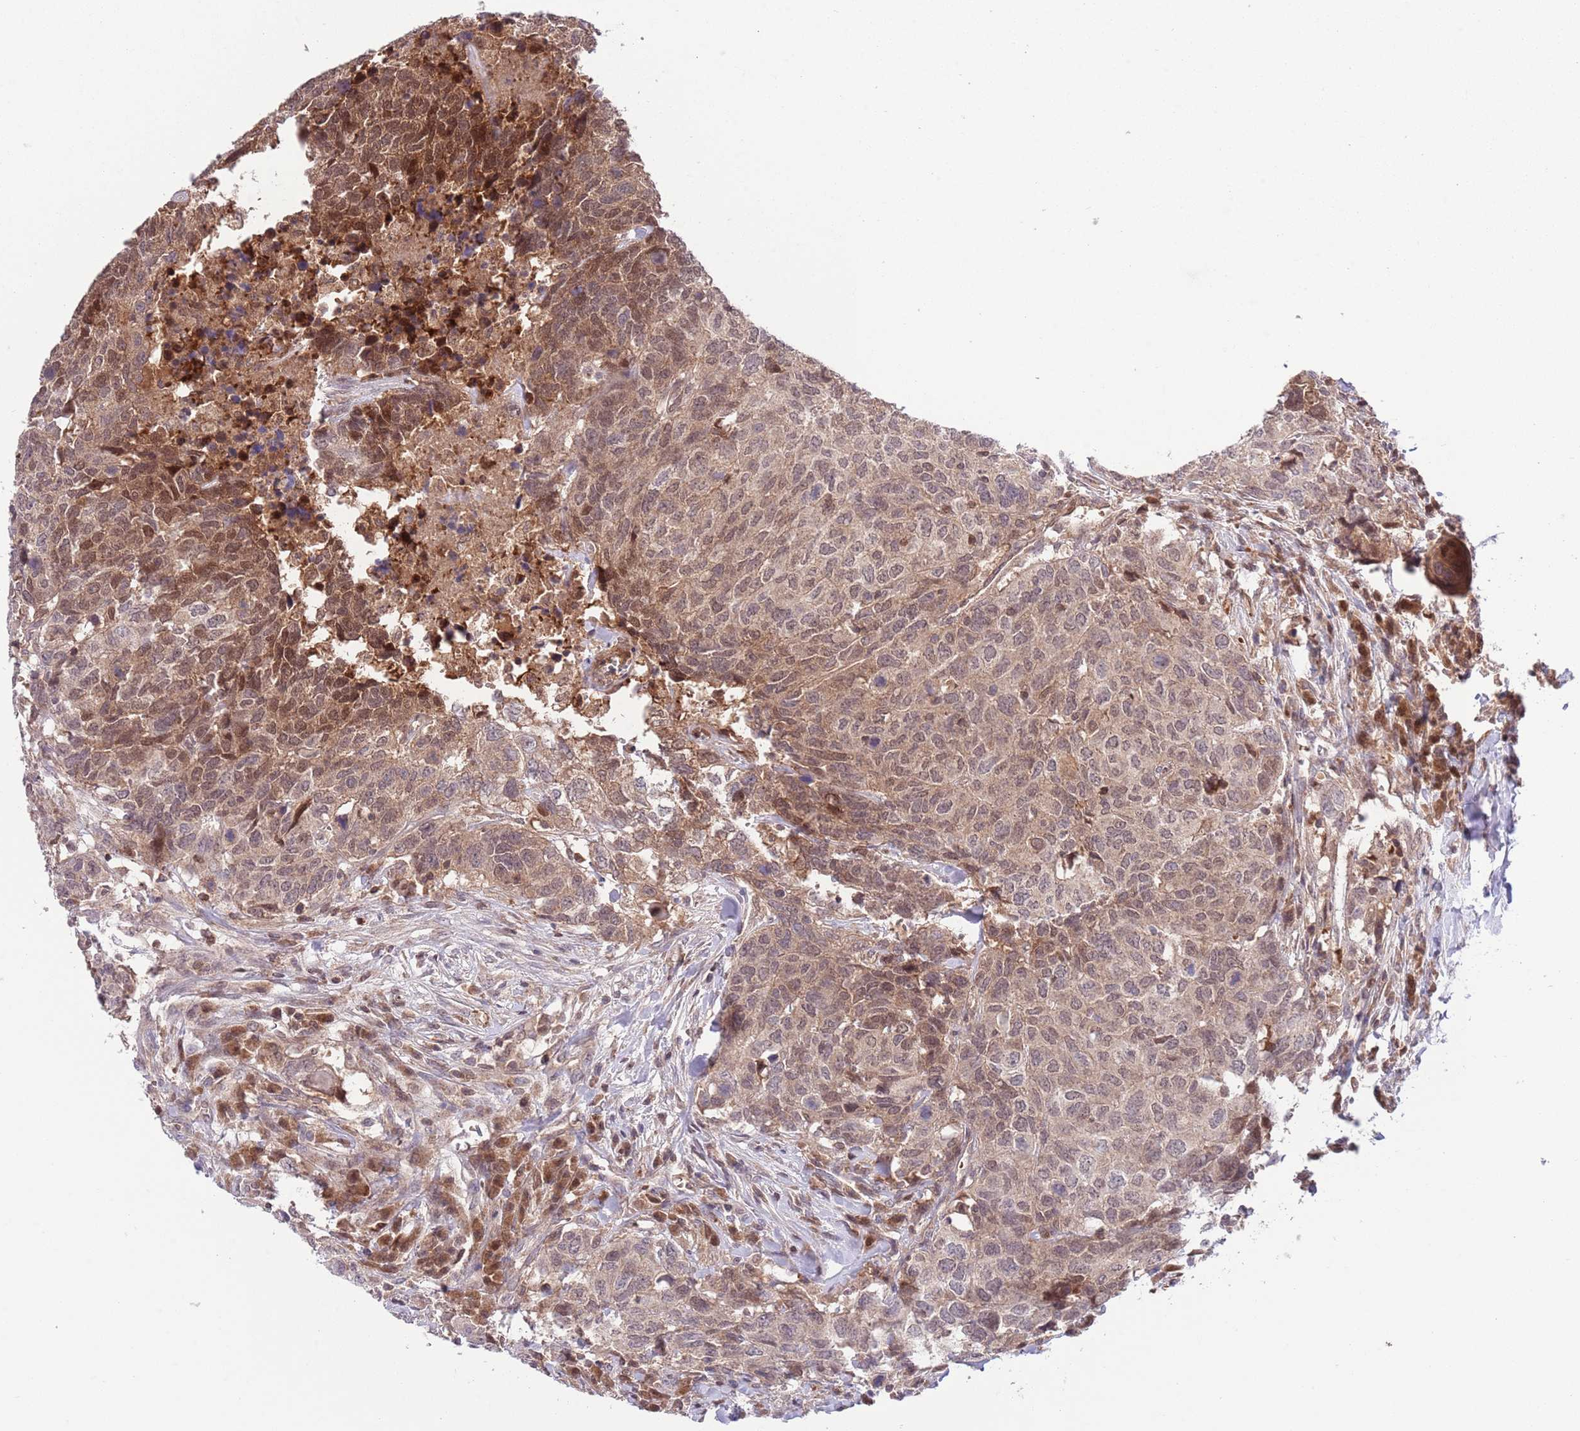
{"staining": {"intensity": "moderate", "quantity": ">75%", "location": "cytoplasmic/membranous,nuclear"}, "tissue": "head and neck cancer", "cell_type": "Tumor cells", "image_type": "cancer", "snomed": [{"axis": "morphology", "description": "Normal tissue, NOS"}, {"axis": "morphology", "description": "Squamous cell carcinoma, NOS"}, {"axis": "topography", "description": "Skeletal muscle"}, {"axis": "topography", "description": "Vascular tissue"}, {"axis": "topography", "description": "Peripheral nerve tissue"}, {"axis": "topography", "description": "Head-Neck"}], "caption": "IHC of head and neck squamous cell carcinoma demonstrates medium levels of moderate cytoplasmic/membranous and nuclear positivity in approximately >75% of tumor cells.", "gene": "HDHD2", "patient": {"sex": "male", "age": 66}}